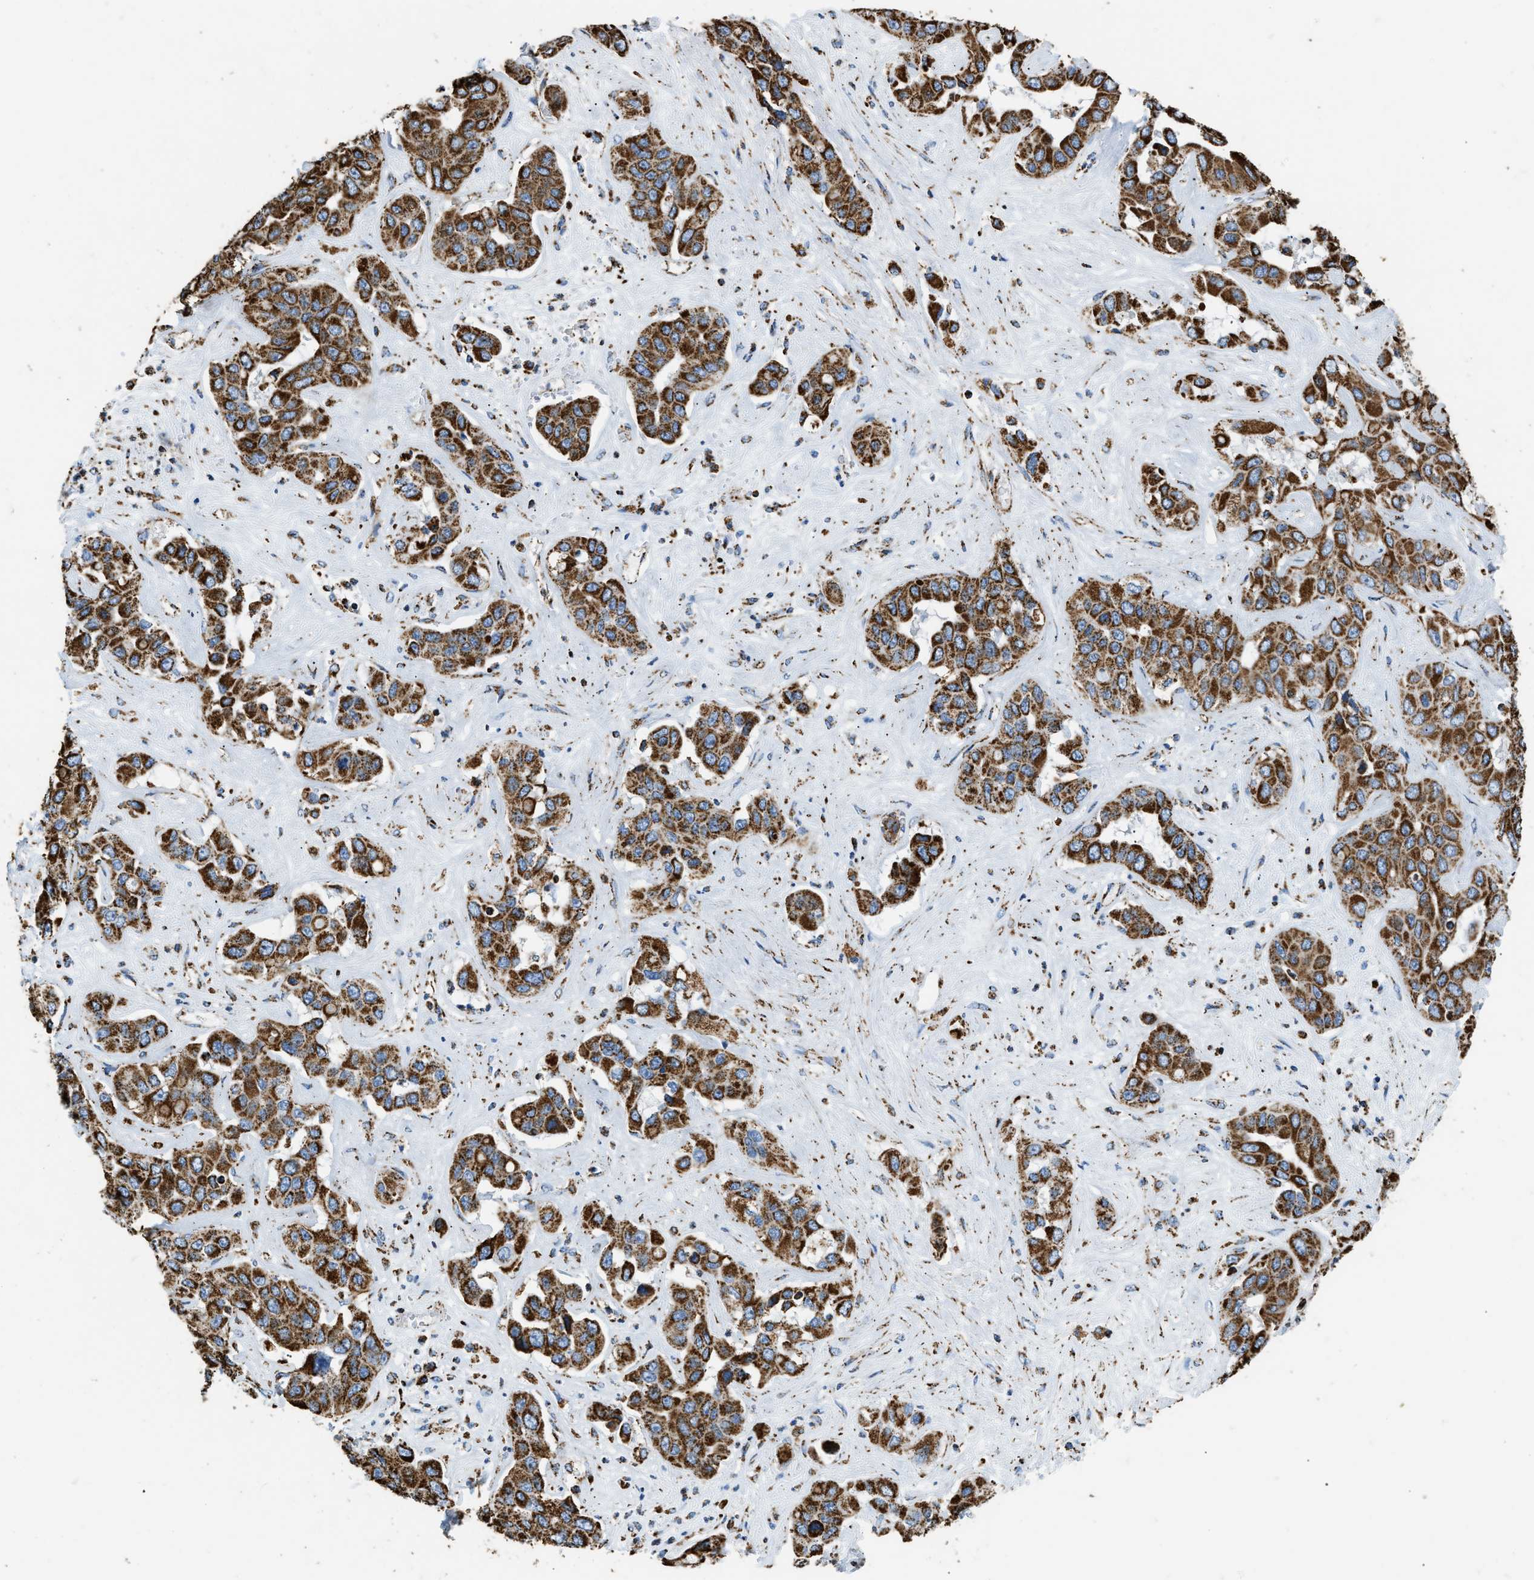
{"staining": {"intensity": "strong", "quantity": ">75%", "location": "cytoplasmic/membranous"}, "tissue": "liver cancer", "cell_type": "Tumor cells", "image_type": "cancer", "snomed": [{"axis": "morphology", "description": "Cholangiocarcinoma"}, {"axis": "topography", "description": "Liver"}], "caption": "Immunohistochemical staining of human liver cancer (cholangiocarcinoma) displays high levels of strong cytoplasmic/membranous protein staining in about >75% of tumor cells.", "gene": "IRX6", "patient": {"sex": "female", "age": 52}}